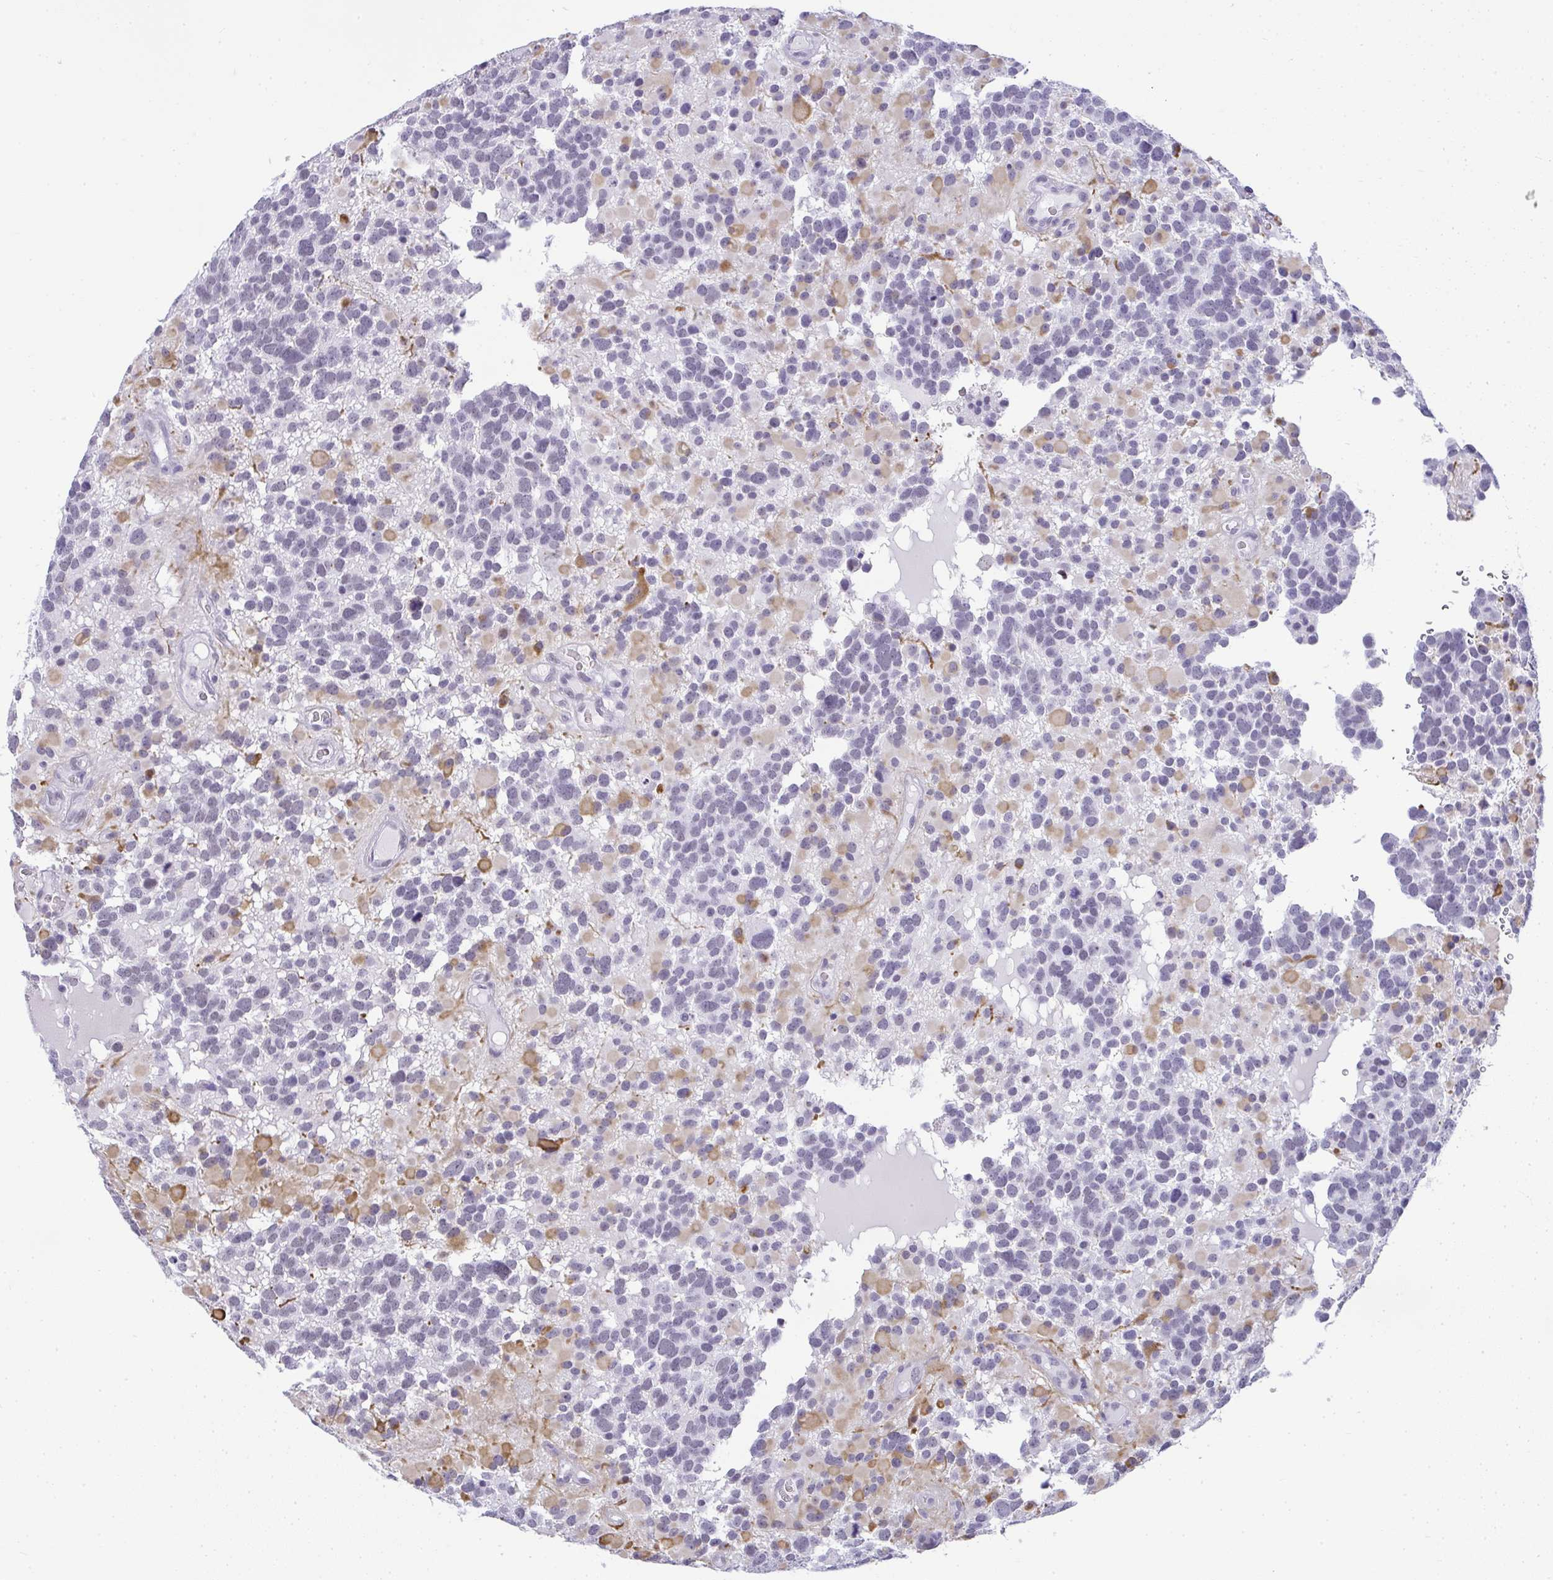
{"staining": {"intensity": "negative", "quantity": "none", "location": "none"}, "tissue": "glioma", "cell_type": "Tumor cells", "image_type": "cancer", "snomed": [{"axis": "morphology", "description": "Glioma, malignant, High grade"}, {"axis": "topography", "description": "Brain"}], "caption": "This is a image of IHC staining of glioma, which shows no staining in tumor cells. (DAB immunohistochemistry (IHC) visualized using brightfield microscopy, high magnification).", "gene": "PLA2G1B", "patient": {"sex": "female", "age": 40}}